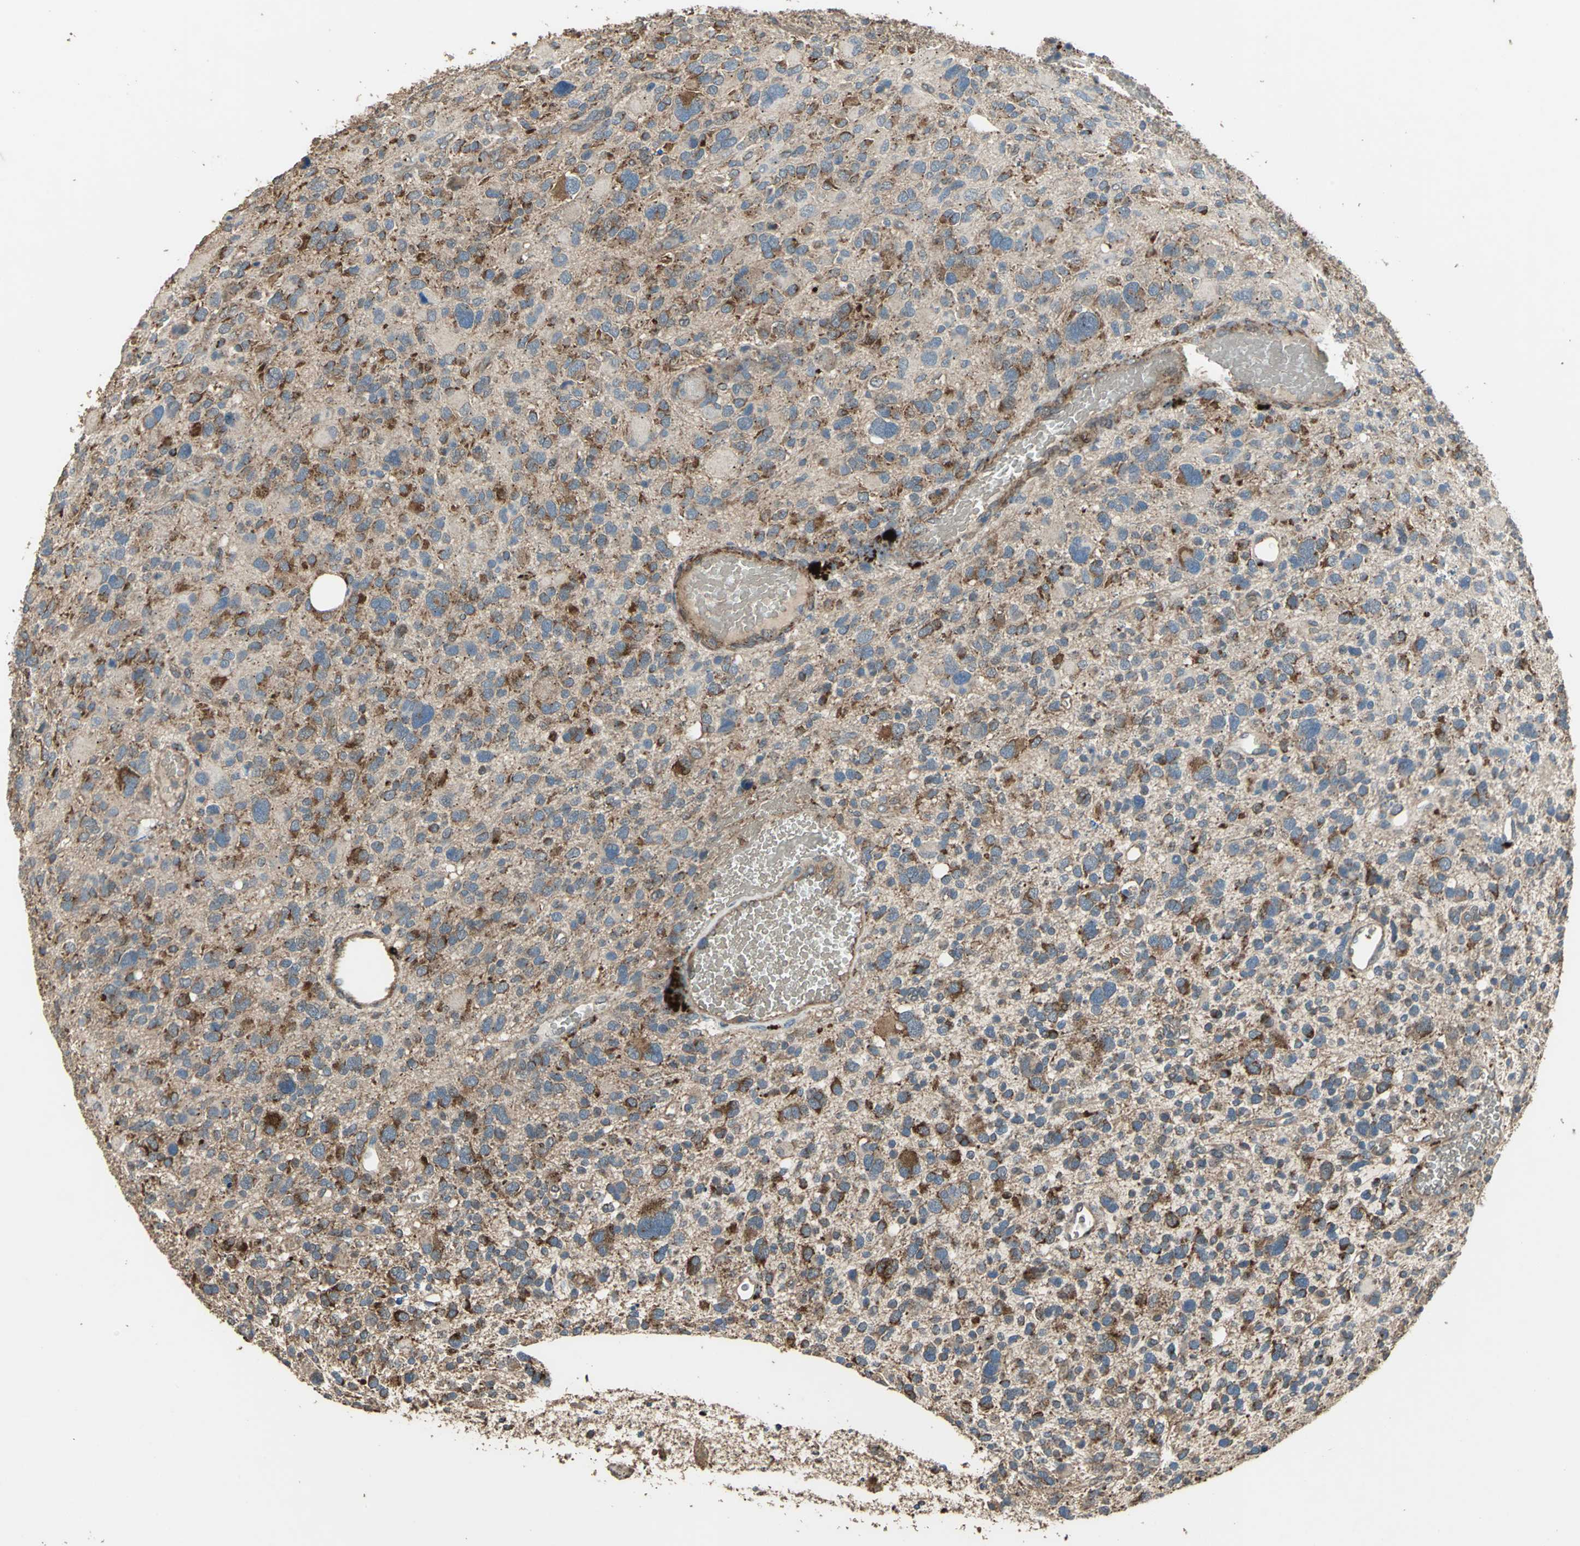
{"staining": {"intensity": "strong", "quantity": ">75%", "location": "cytoplasmic/membranous"}, "tissue": "glioma", "cell_type": "Tumor cells", "image_type": "cancer", "snomed": [{"axis": "morphology", "description": "Glioma, malignant, High grade"}, {"axis": "topography", "description": "Brain"}], "caption": "Immunohistochemical staining of human glioma reveals high levels of strong cytoplasmic/membranous positivity in approximately >75% of tumor cells.", "gene": "POLRMT", "patient": {"sex": "male", "age": 48}}